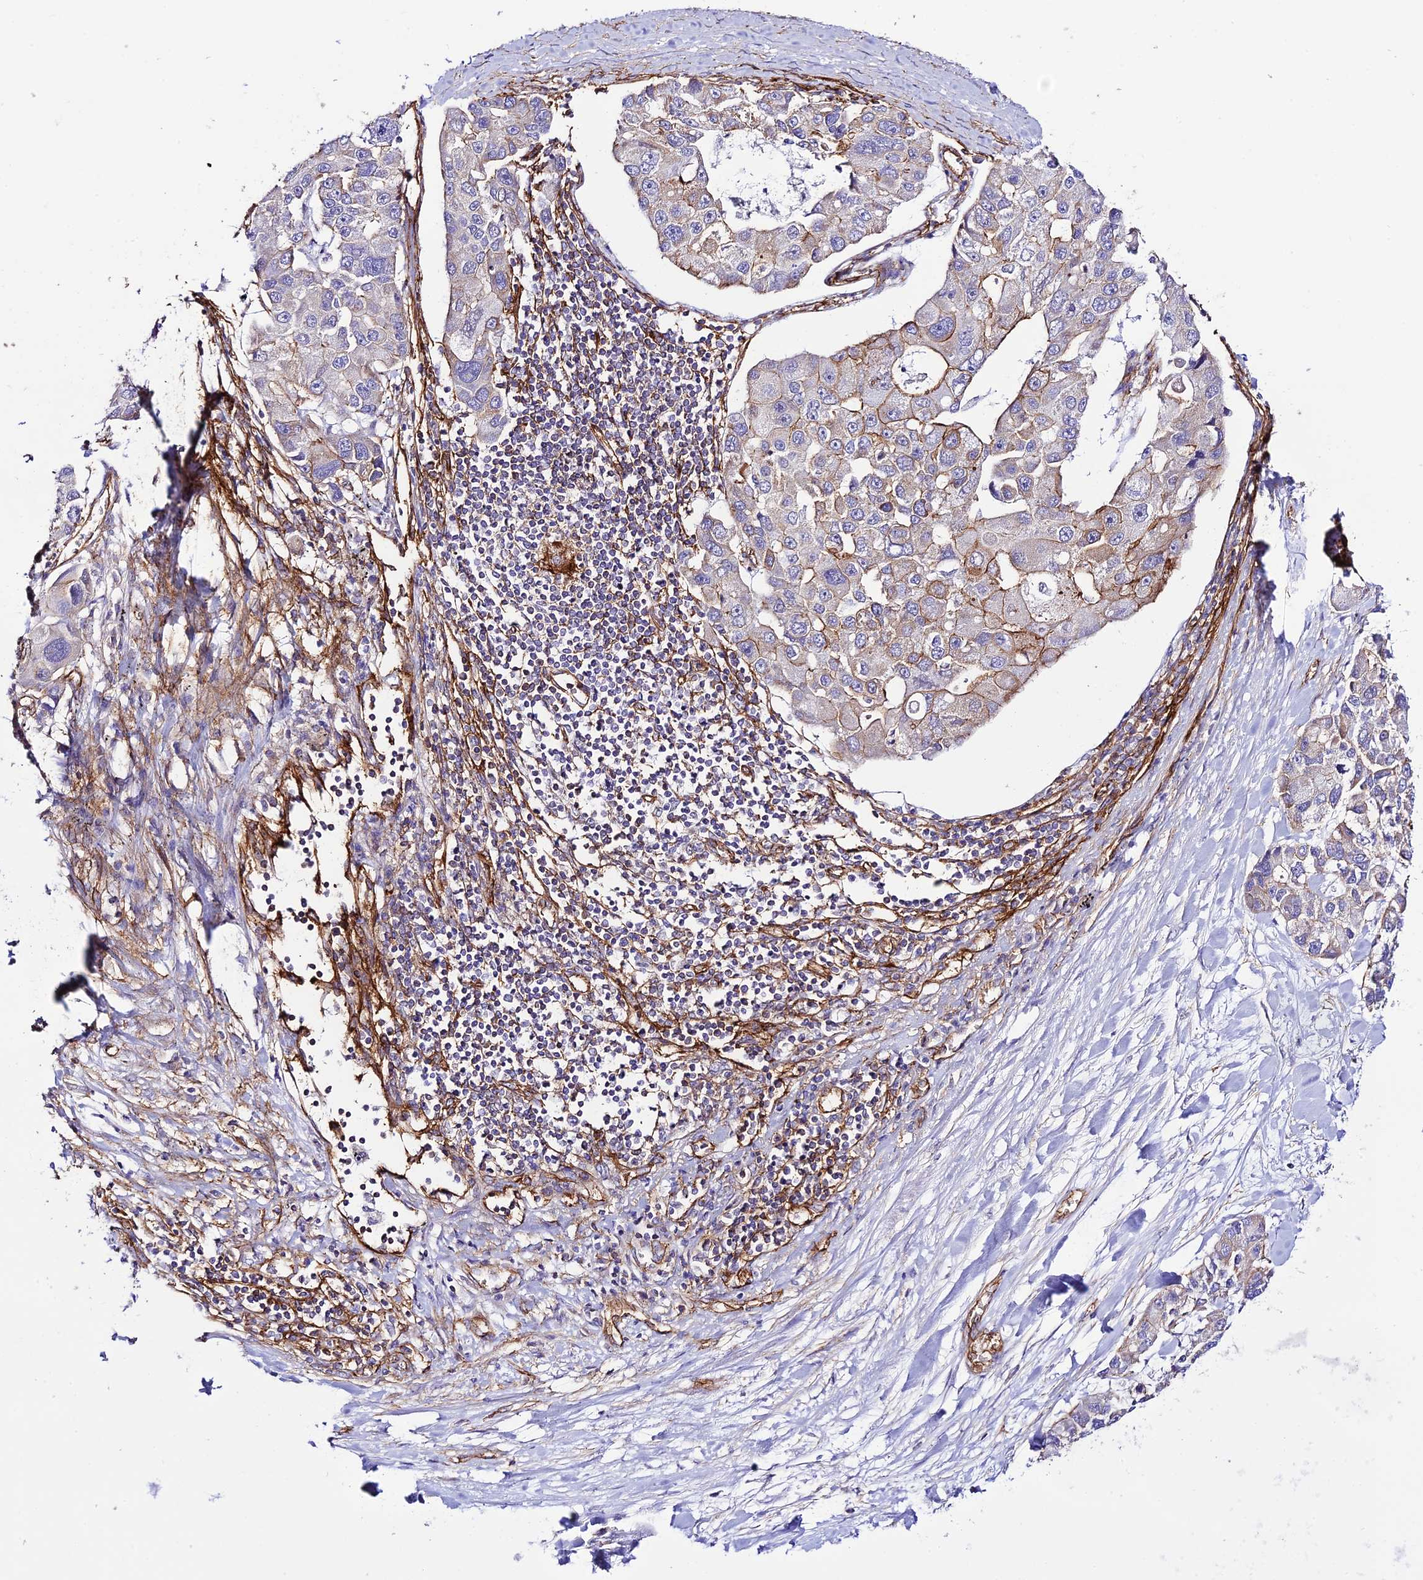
{"staining": {"intensity": "moderate", "quantity": "<25%", "location": "cytoplasmic/membranous"}, "tissue": "lung cancer", "cell_type": "Tumor cells", "image_type": "cancer", "snomed": [{"axis": "morphology", "description": "Adenocarcinoma, NOS"}, {"axis": "topography", "description": "Lung"}], "caption": "Immunohistochemistry (IHC) (DAB) staining of adenocarcinoma (lung) displays moderate cytoplasmic/membranous protein positivity in approximately <25% of tumor cells. (IHC, brightfield microscopy, high magnification).", "gene": "YPEL5", "patient": {"sex": "female", "age": 54}}